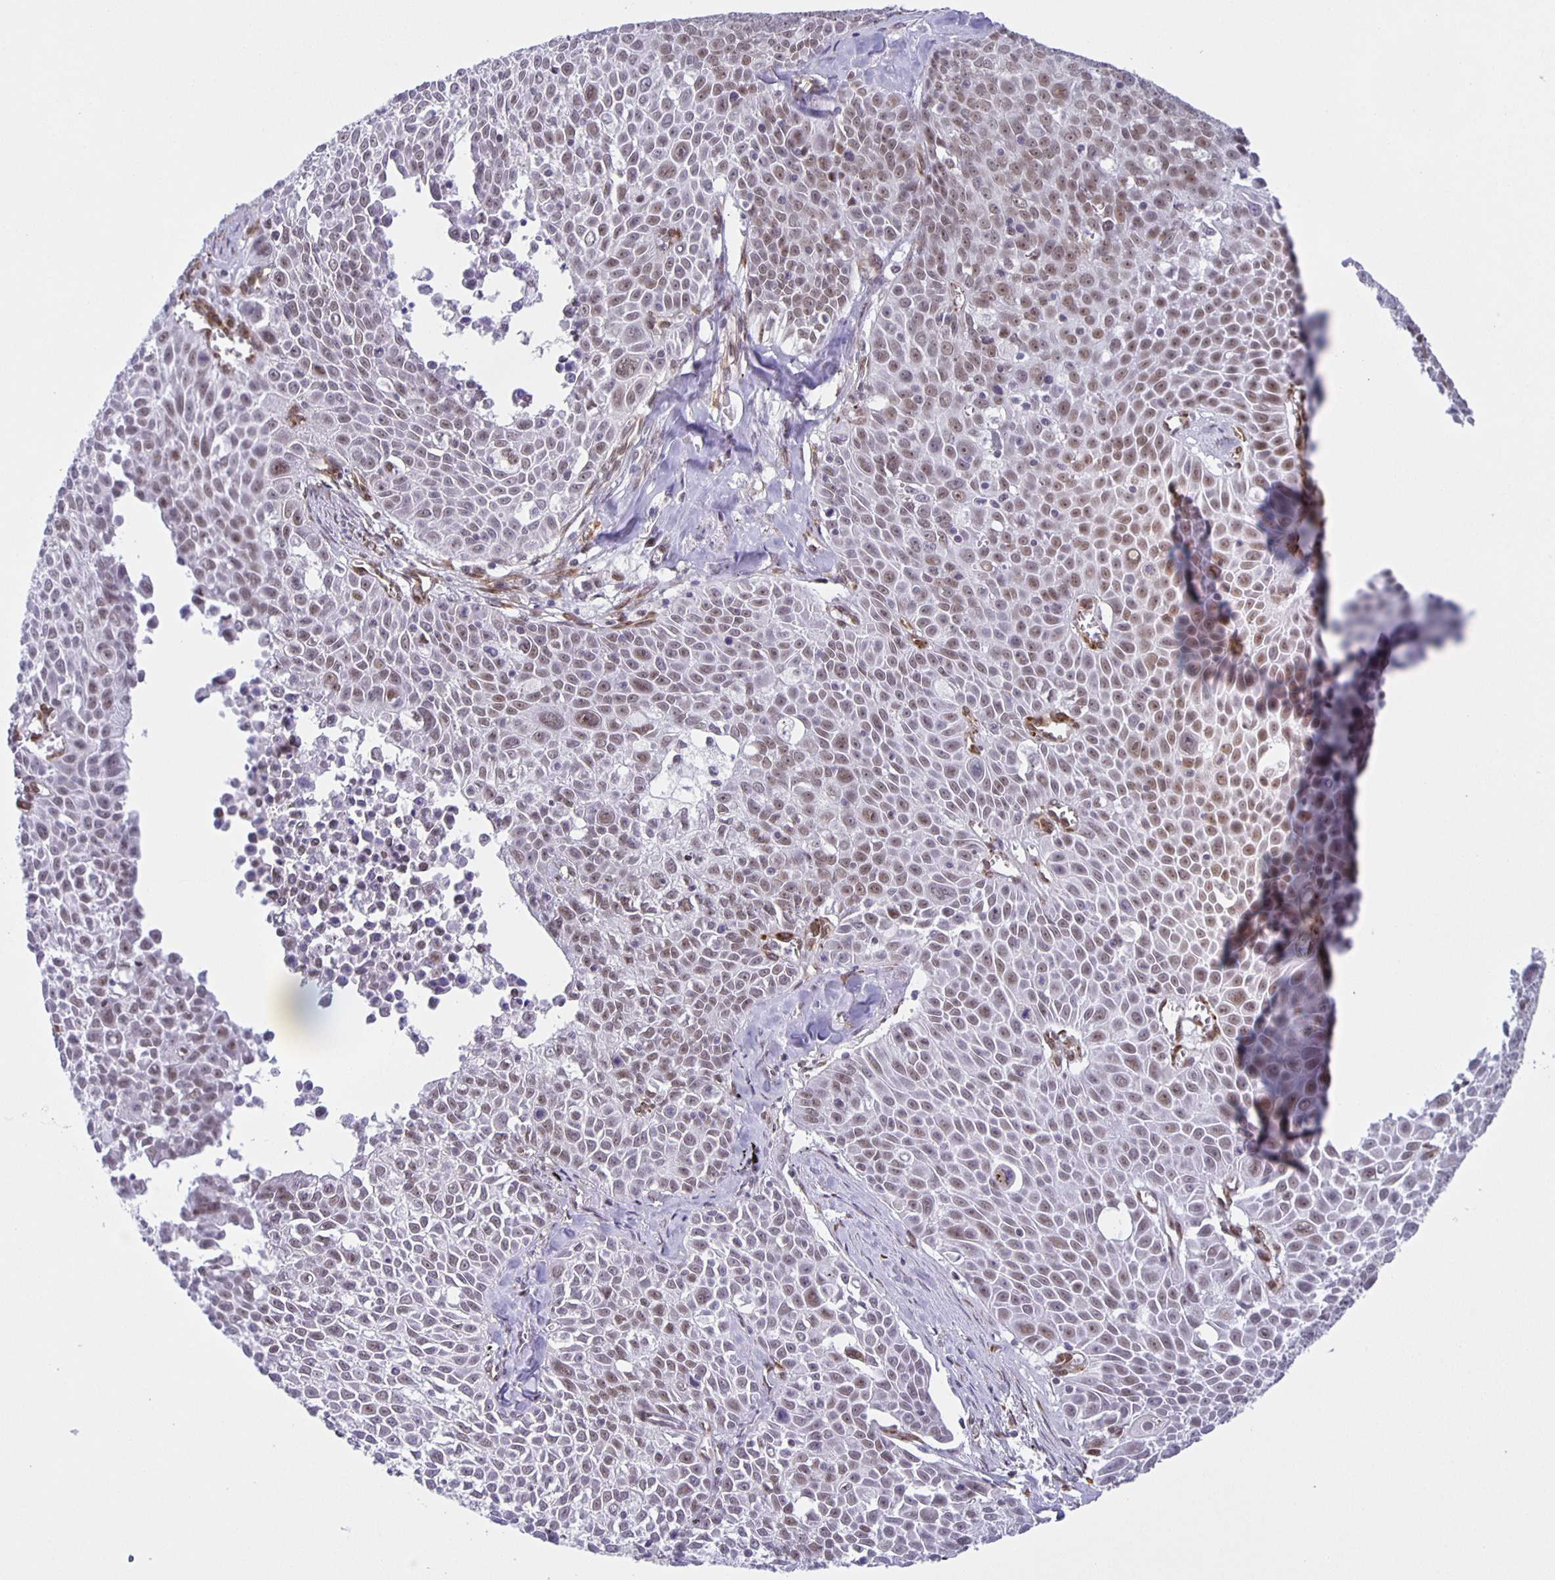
{"staining": {"intensity": "moderate", "quantity": ">75%", "location": "nuclear"}, "tissue": "lung cancer", "cell_type": "Tumor cells", "image_type": "cancer", "snomed": [{"axis": "morphology", "description": "Squamous cell carcinoma, NOS"}, {"axis": "morphology", "description": "Squamous cell carcinoma, metastatic, NOS"}, {"axis": "topography", "description": "Lymph node"}, {"axis": "topography", "description": "Lung"}], "caption": "Human lung cancer (metastatic squamous cell carcinoma) stained with a protein marker exhibits moderate staining in tumor cells.", "gene": "ZRANB2", "patient": {"sex": "female", "age": 62}}